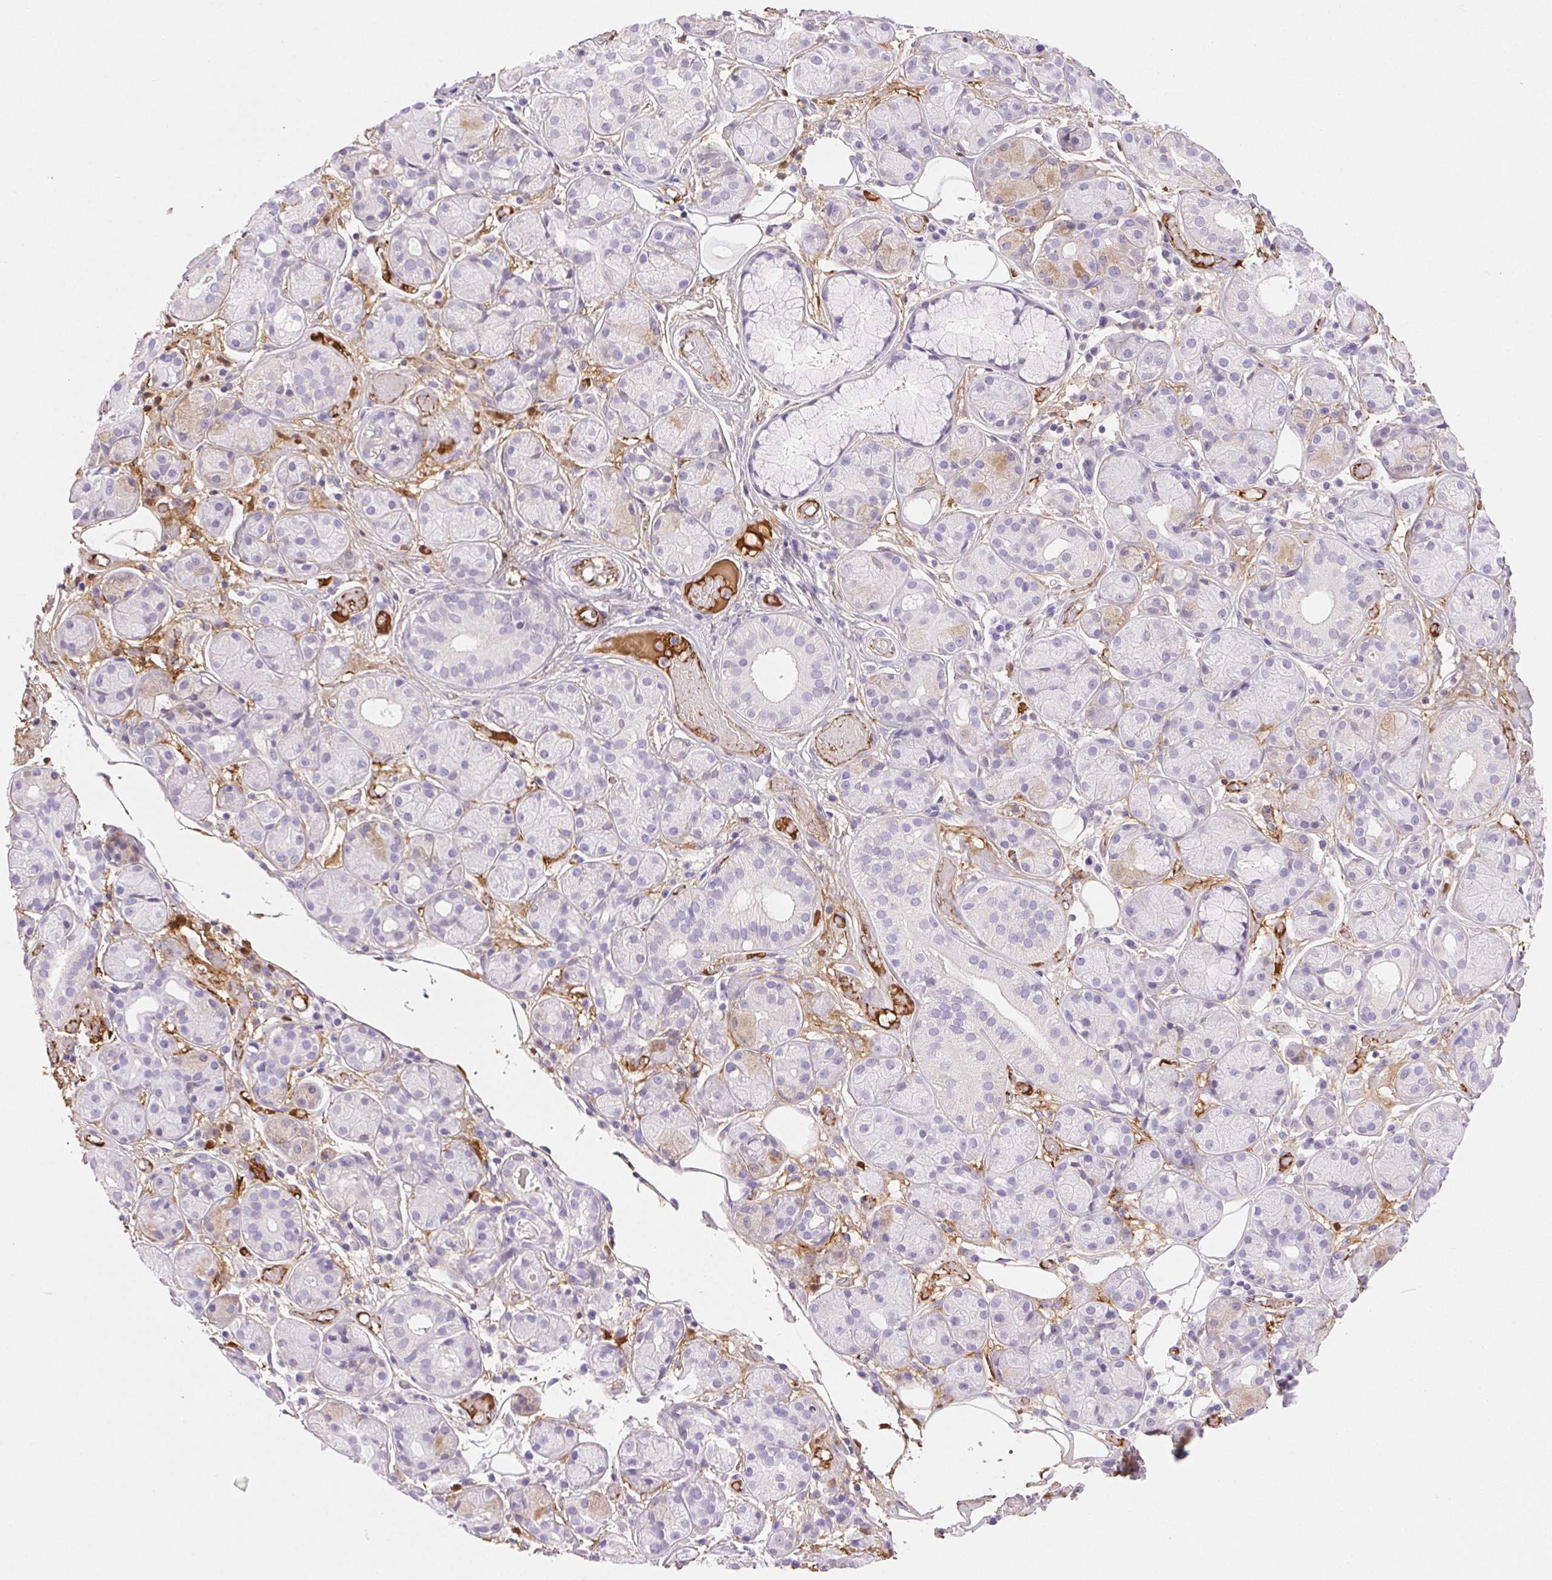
{"staining": {"intensity": "negative", "quantity": "none", "location": "none"}, "tissue": "salivary gland", "cell_type": "Glandular cells", "image_type": "normal", "snomed": [{"axis": "morphology", "description": "Normal tissue, NOS"}, {"axis": "topography", "description": "Salivary gland"}, {"axis": "topography", "description": "Peripheral nerve tissue"}], "caption": "This histopathology image is of normal salivary gland stained with immunohistochemistry (IHC) to label a protein in brown with the nuclei are counter-stained blue. There is no expression in glandular cells. Nuclei are stained in blue.", "gene": "FGA", "patient": {"sex": "male", "age": 71}}